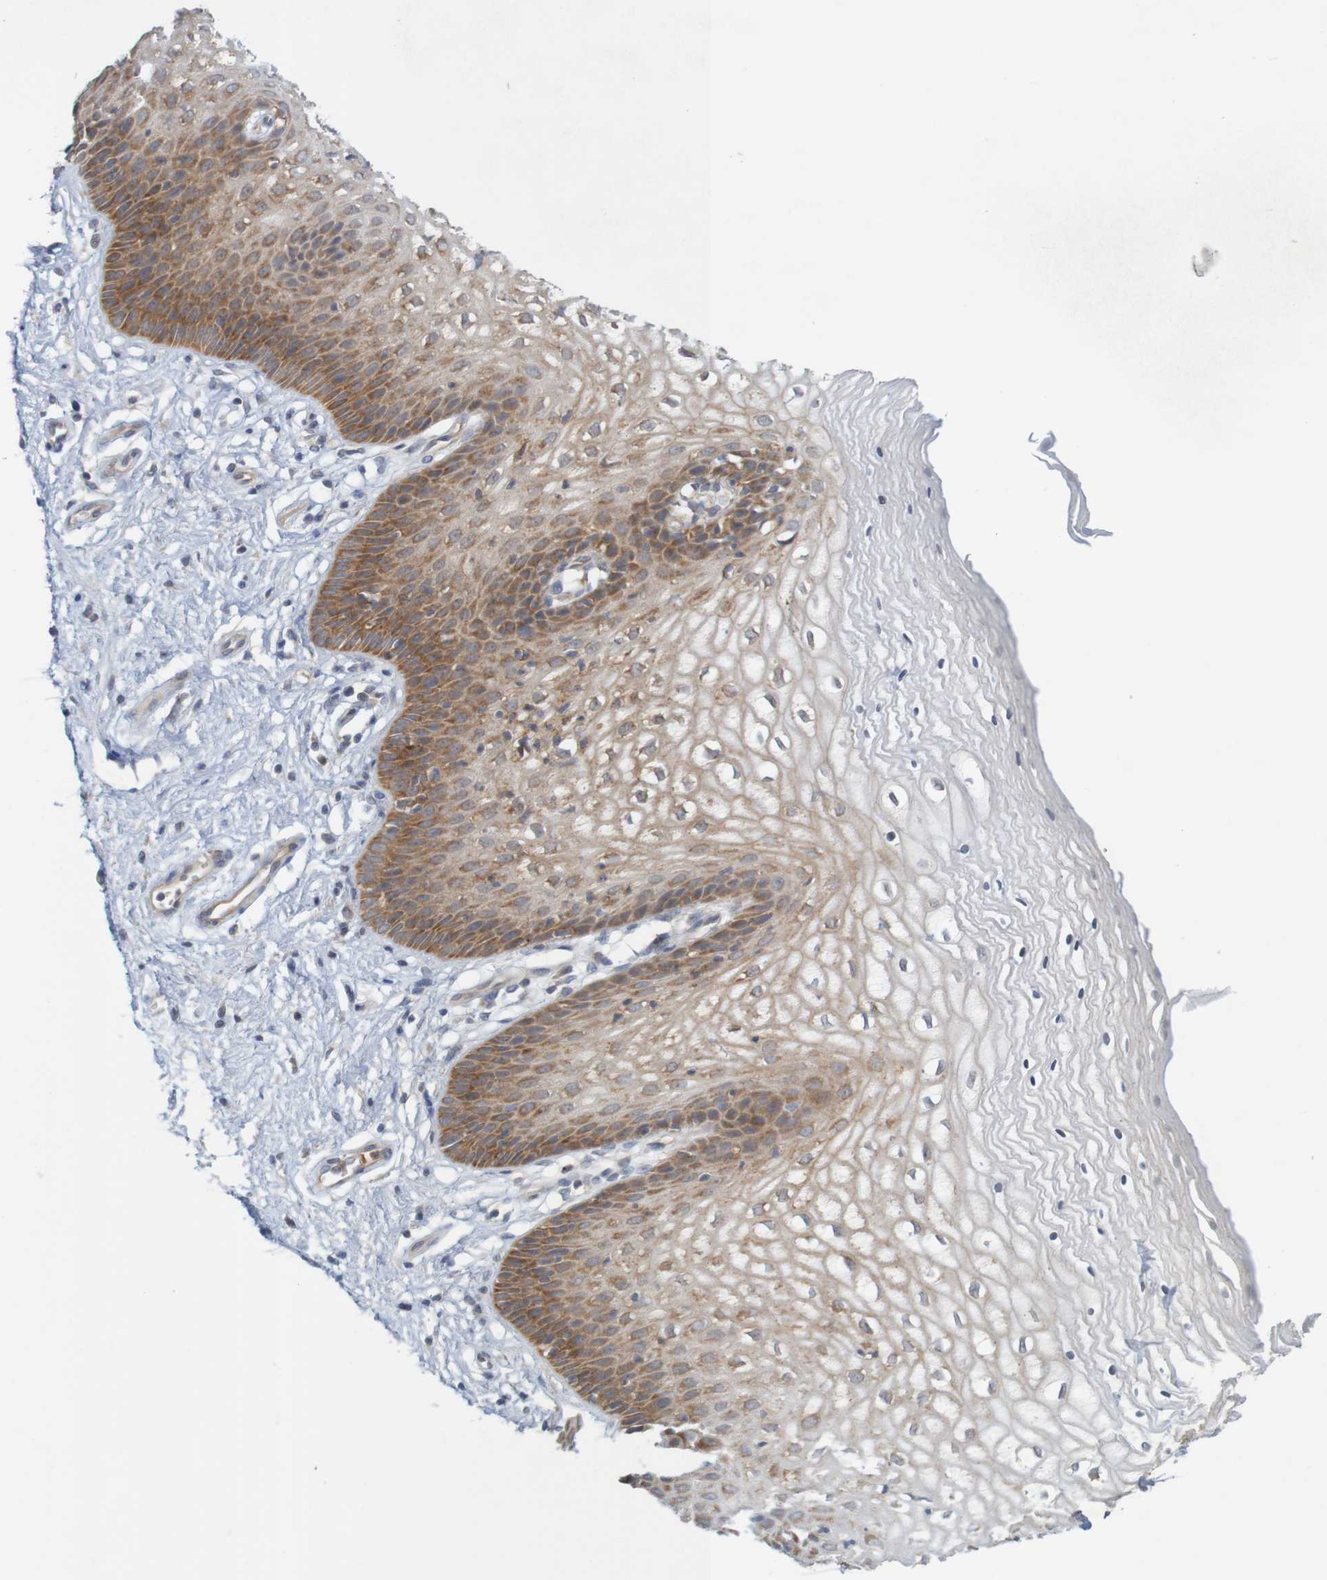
{"staining": {"intensity": "moderate", "quantity": ">75%", "location": "cytoplasmic/membranous"}, "tissue": "vagina", "cell_type": "Squamous epithelial cells", "image_type": "normal", "snomed": [{"axis": "morphology", "description": "Normal tissue, NOS"}, {"axis": "topography", "description": "Vagina"}], "caption": "Moderate cytoplasmic/membranous protein positivity is appreciated in approximately >75% of squamous epithelial cells in vagina. The staining is performed using DAB (3,3'-diaminobenzidine) brown chromogen to label protein expression. The nuclei are counter-stained blue using hematoxylin.", "gene": "NAV2", "patient": {"sex": "female", "age": 34}}